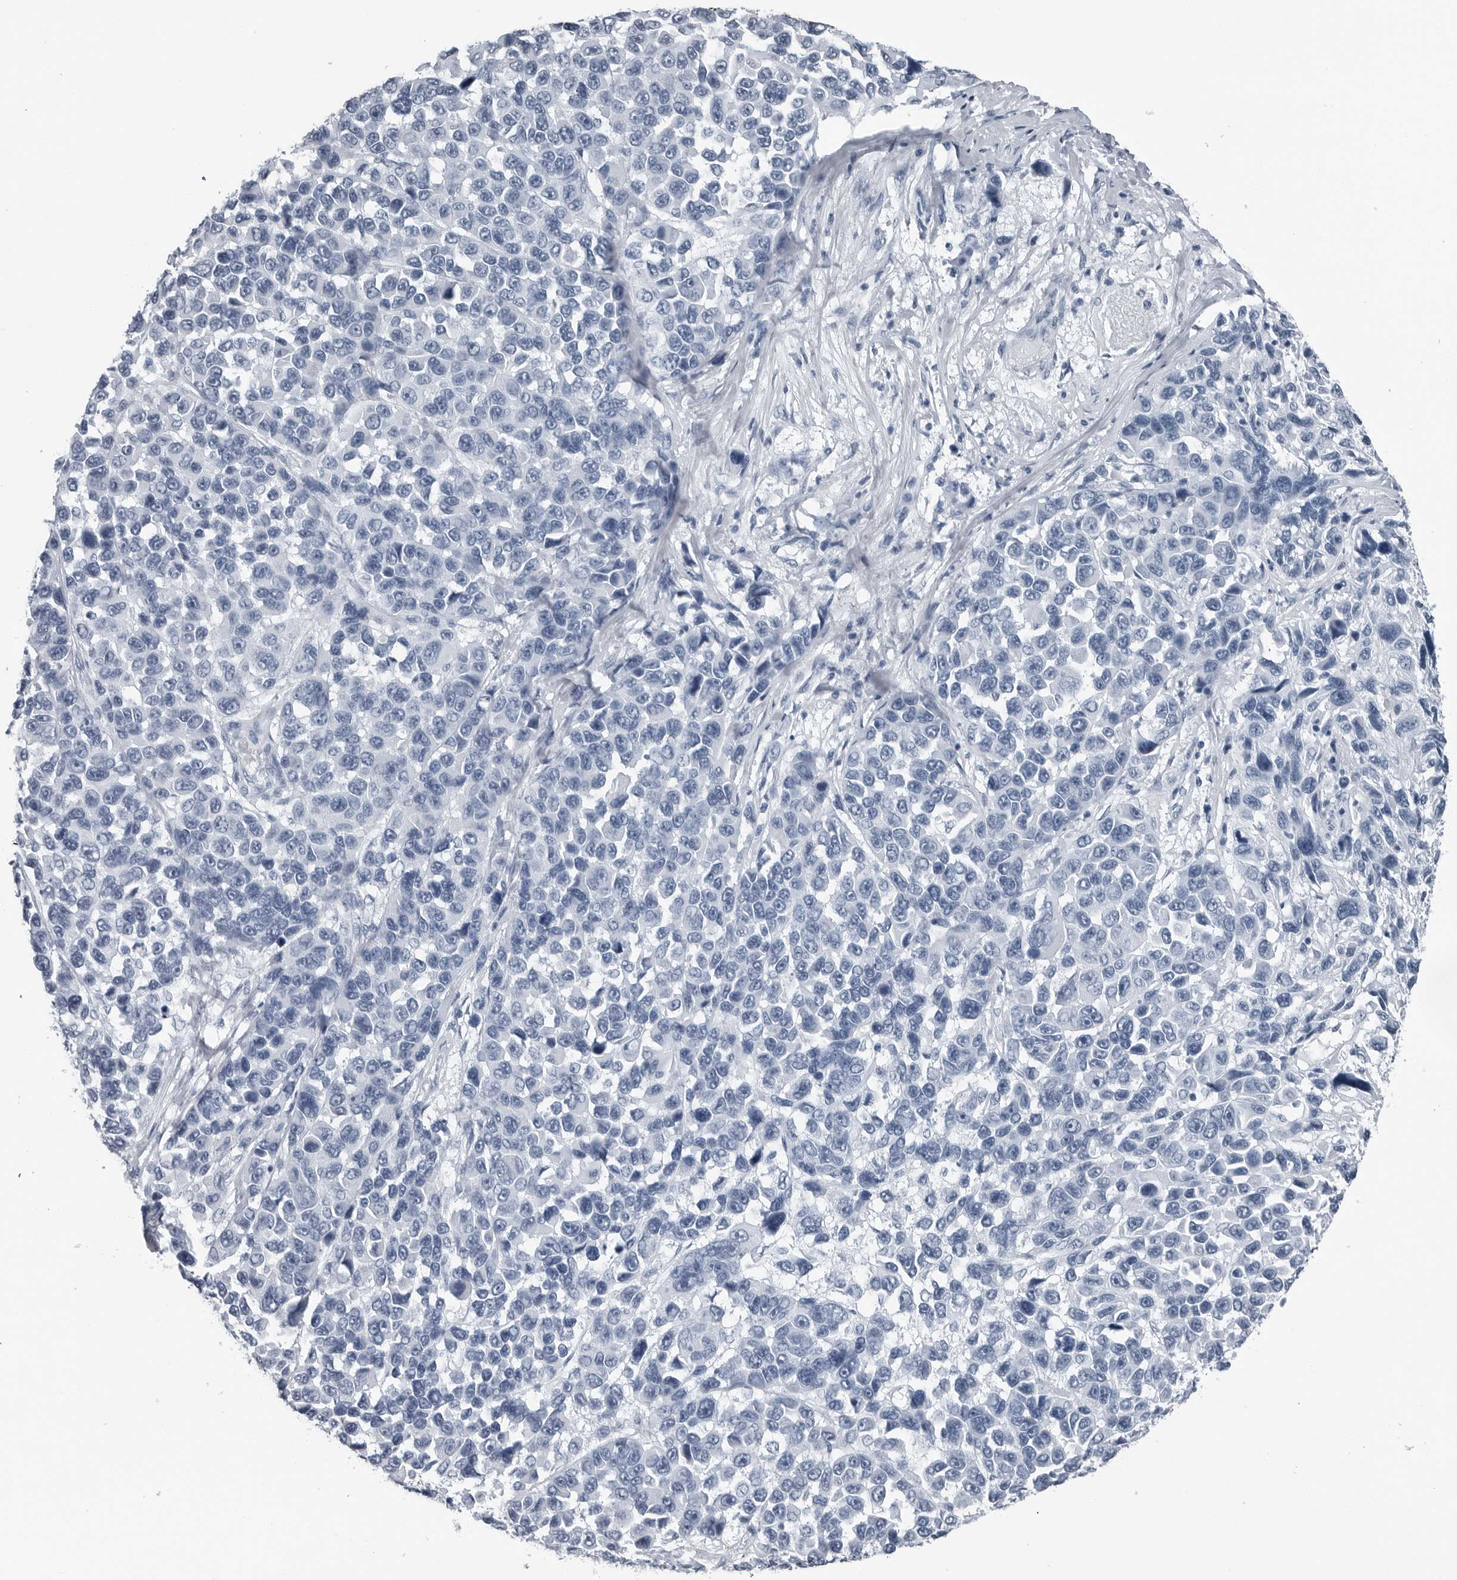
{"staining": {"intensity": "negative", "quantity": "none", "location": "none"}, "tissue": "melanoma", "cell_type": "Tumor cells", "image_type": "cancer", "snomed": [{"axis": "morphology", "description": "Malignant melanoma, NOS"}, {"axis": "topography", "description": "Skin"}], "caption": "Protein analysis of malignant melanoma demonstrates no significant positivity in tumor cells.", "gene": "SPINK1", "patient": {"sex": "male", "age": 53}}